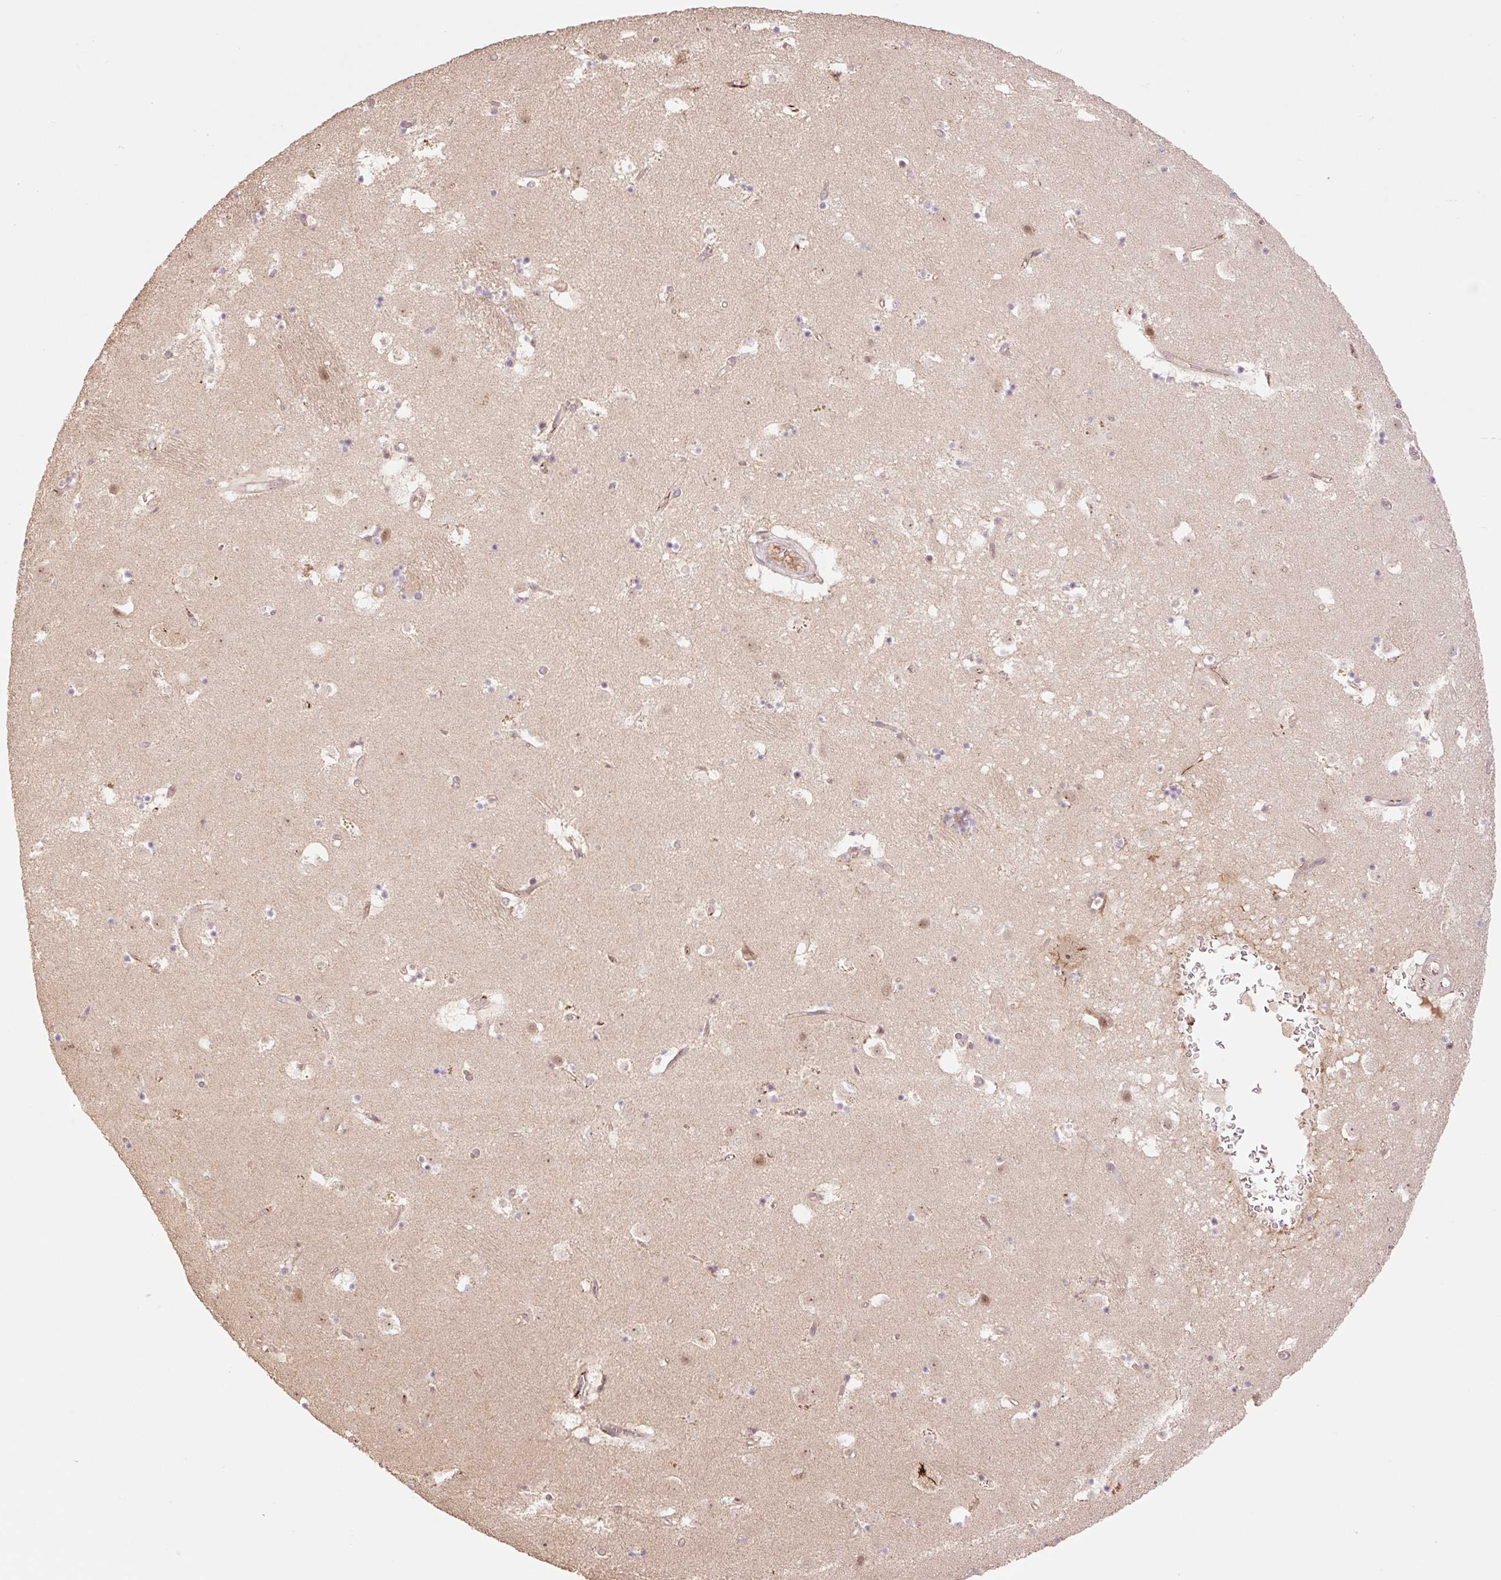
{"staining": {"intensity": "weak", "quantity": "<25%", "location": "cytoplasmic/membranous"}, "tissue": "caudate", "cell_type": "Glial cells", "image_type": "normal", "snomed": [{"axis": "morphology", "description": "Normal tissue, NOS"}, {"axis": "topography", "description": "Lateral ventricle wall"}], "caption": "This is a photomicrograph of immunohistochemistry (IHC) staining of unremarkable caudate, which shows no positivity in glial cells.", "gene": "YJU2B", "patient": {"sex": "male", "age": 58}}